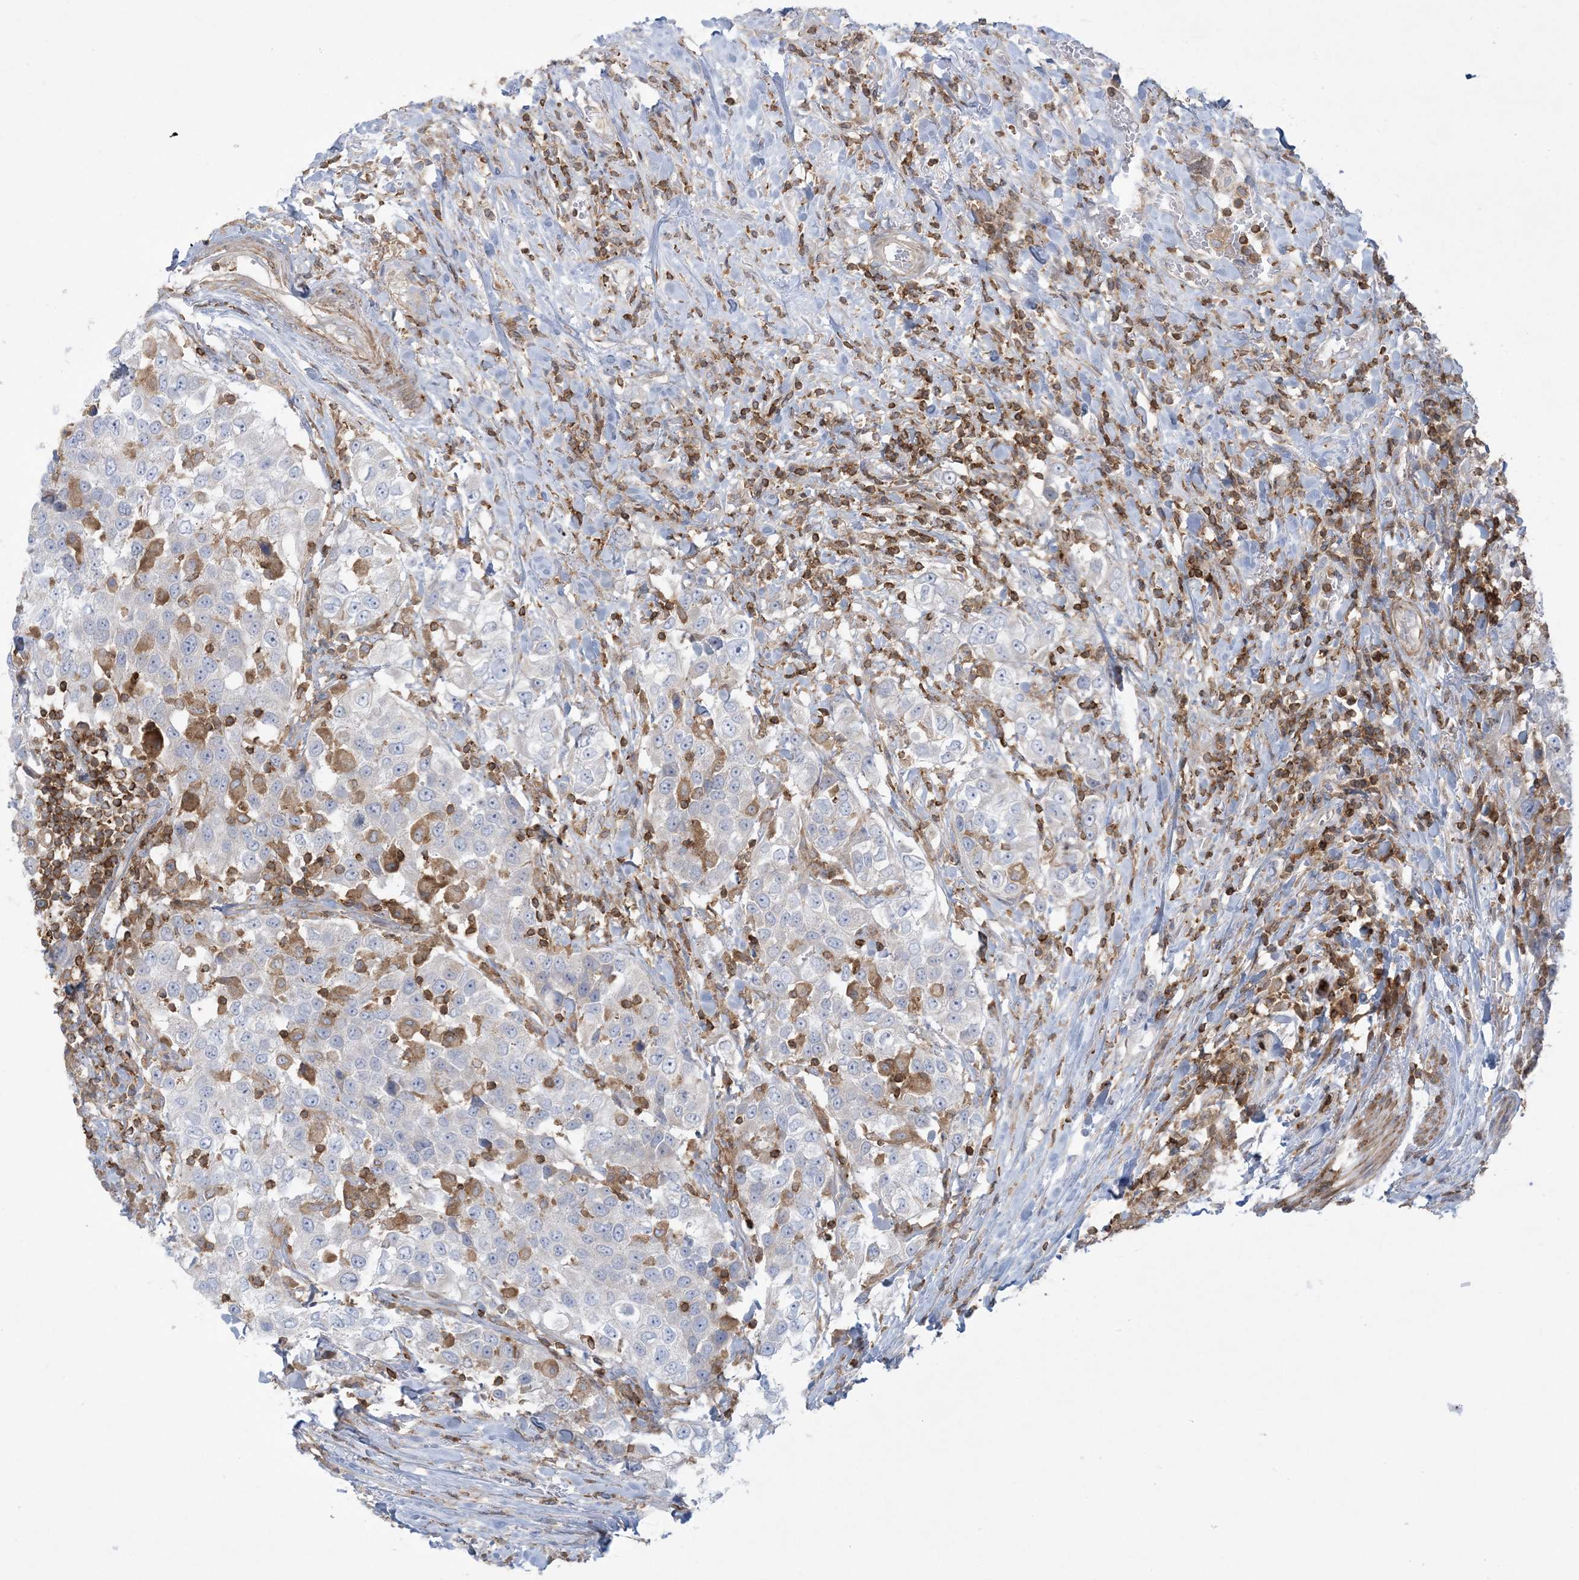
{"staining": {"intensity": "negative", "quantity": "none", "location": "none"}, "tissue": "urothelial cancer", "cell_type": "Tumor cells", "image_type": "cancer", "snomed": [{"axis": "morphology", "description": "Urothelial carcinoma, High grade"}, {"axis": "topography", "description": "Urinary bladder"}], "caption": "The photomicrograph shows no staining of tumor cells in urothelial cancer. Nuclei are stained in blue.", "gene": "ARHGAP30", "patient": {"sex": "female", "age": 80}}